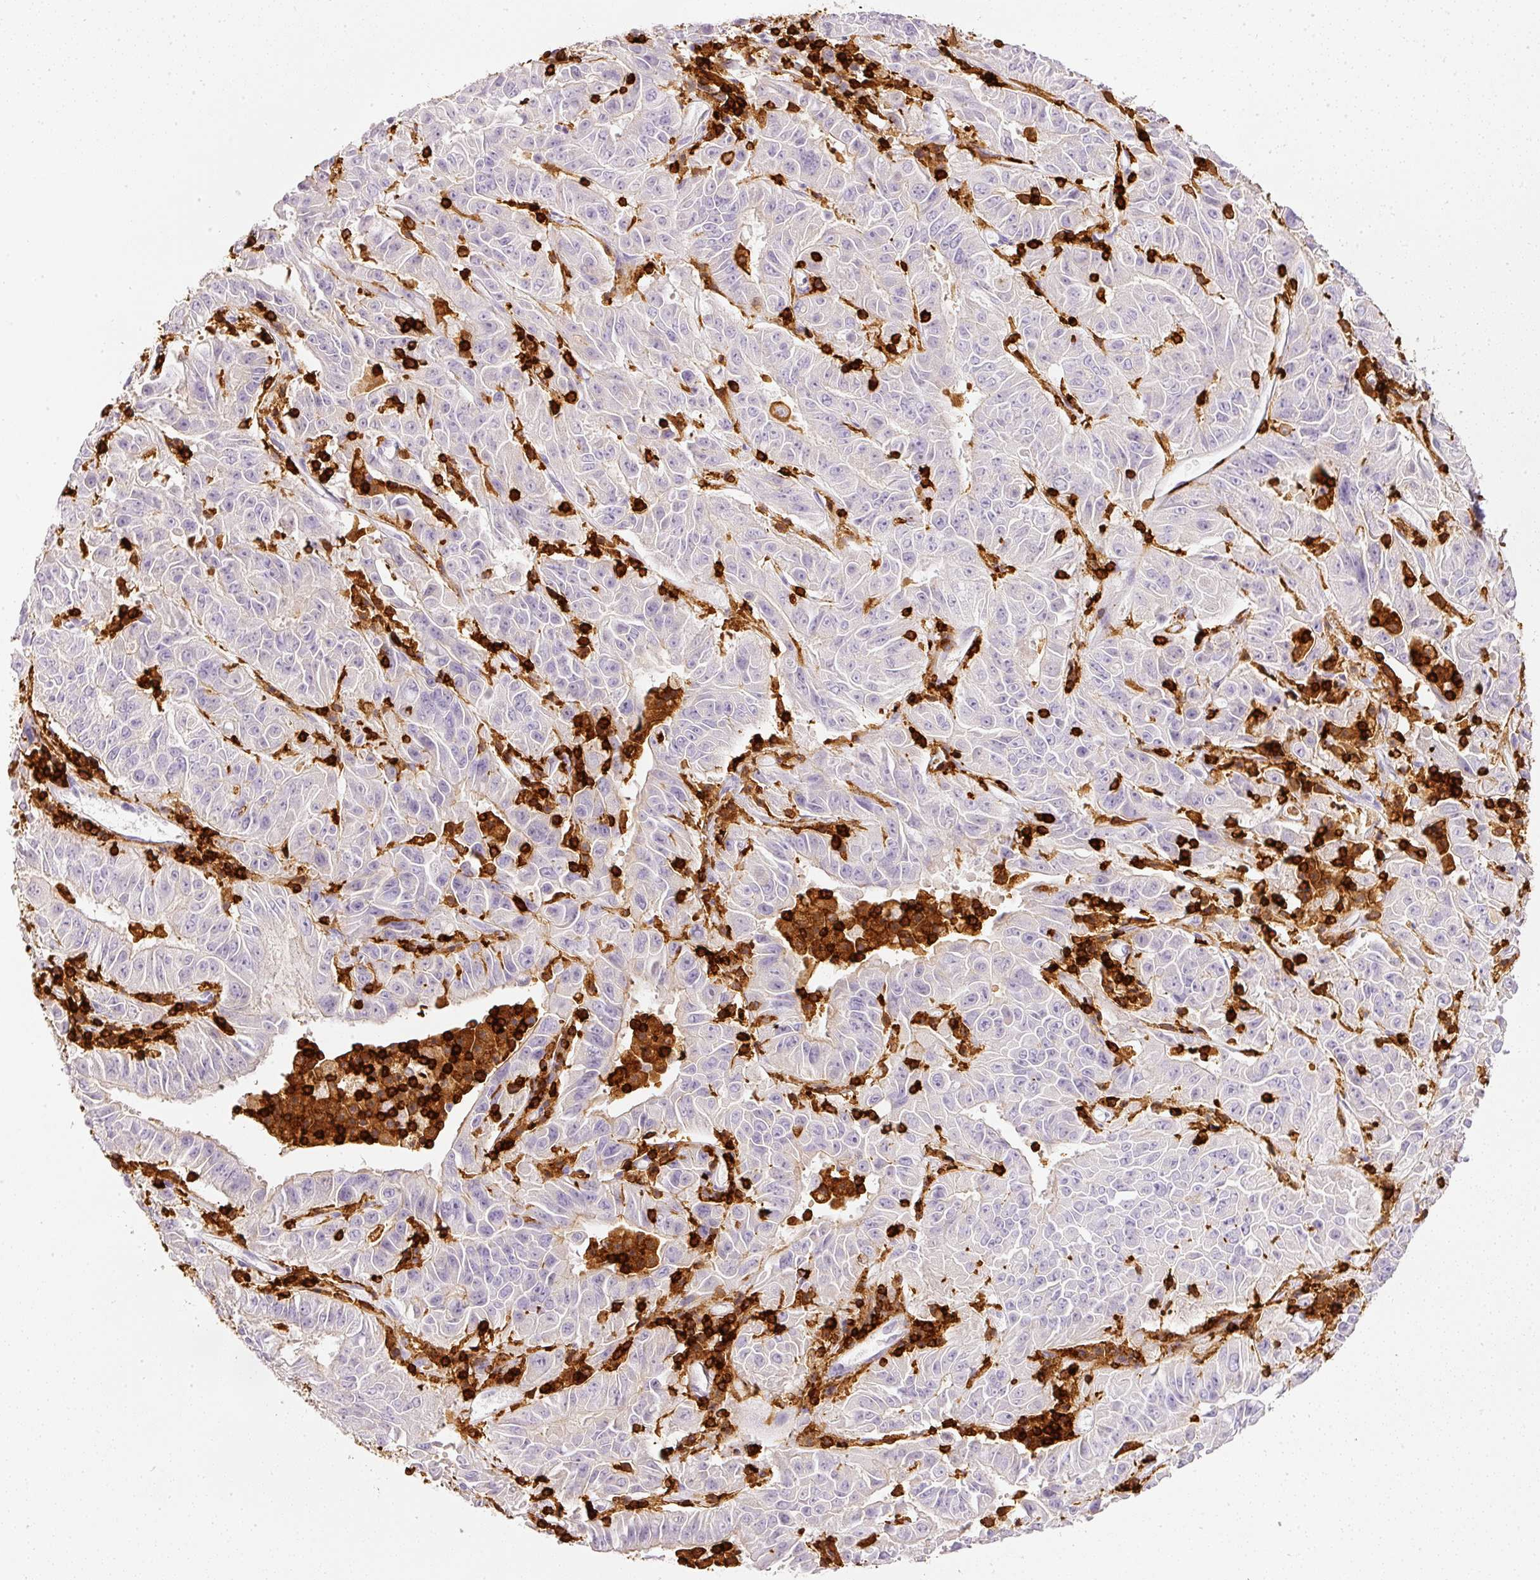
{"staining": {"intensity": "negative", "quantity": "none", "location": "none"}, "tissue": "pancreatic cancer", "cell_type": "Tumor cells", "image_type": "cancer", "snomed": [{"axis": "morphology", "description": "Adenocarcinoma, NOS"}, {"axis": "topography", "description": "Pancreas"}], "caption": "Immunohistochemistry image of human pancreatic cancer stained for a protein (brown), which reveals no positivity in tumor cells.", "gene": "EVL", "patient": {"sex": "male", "age": 63}}